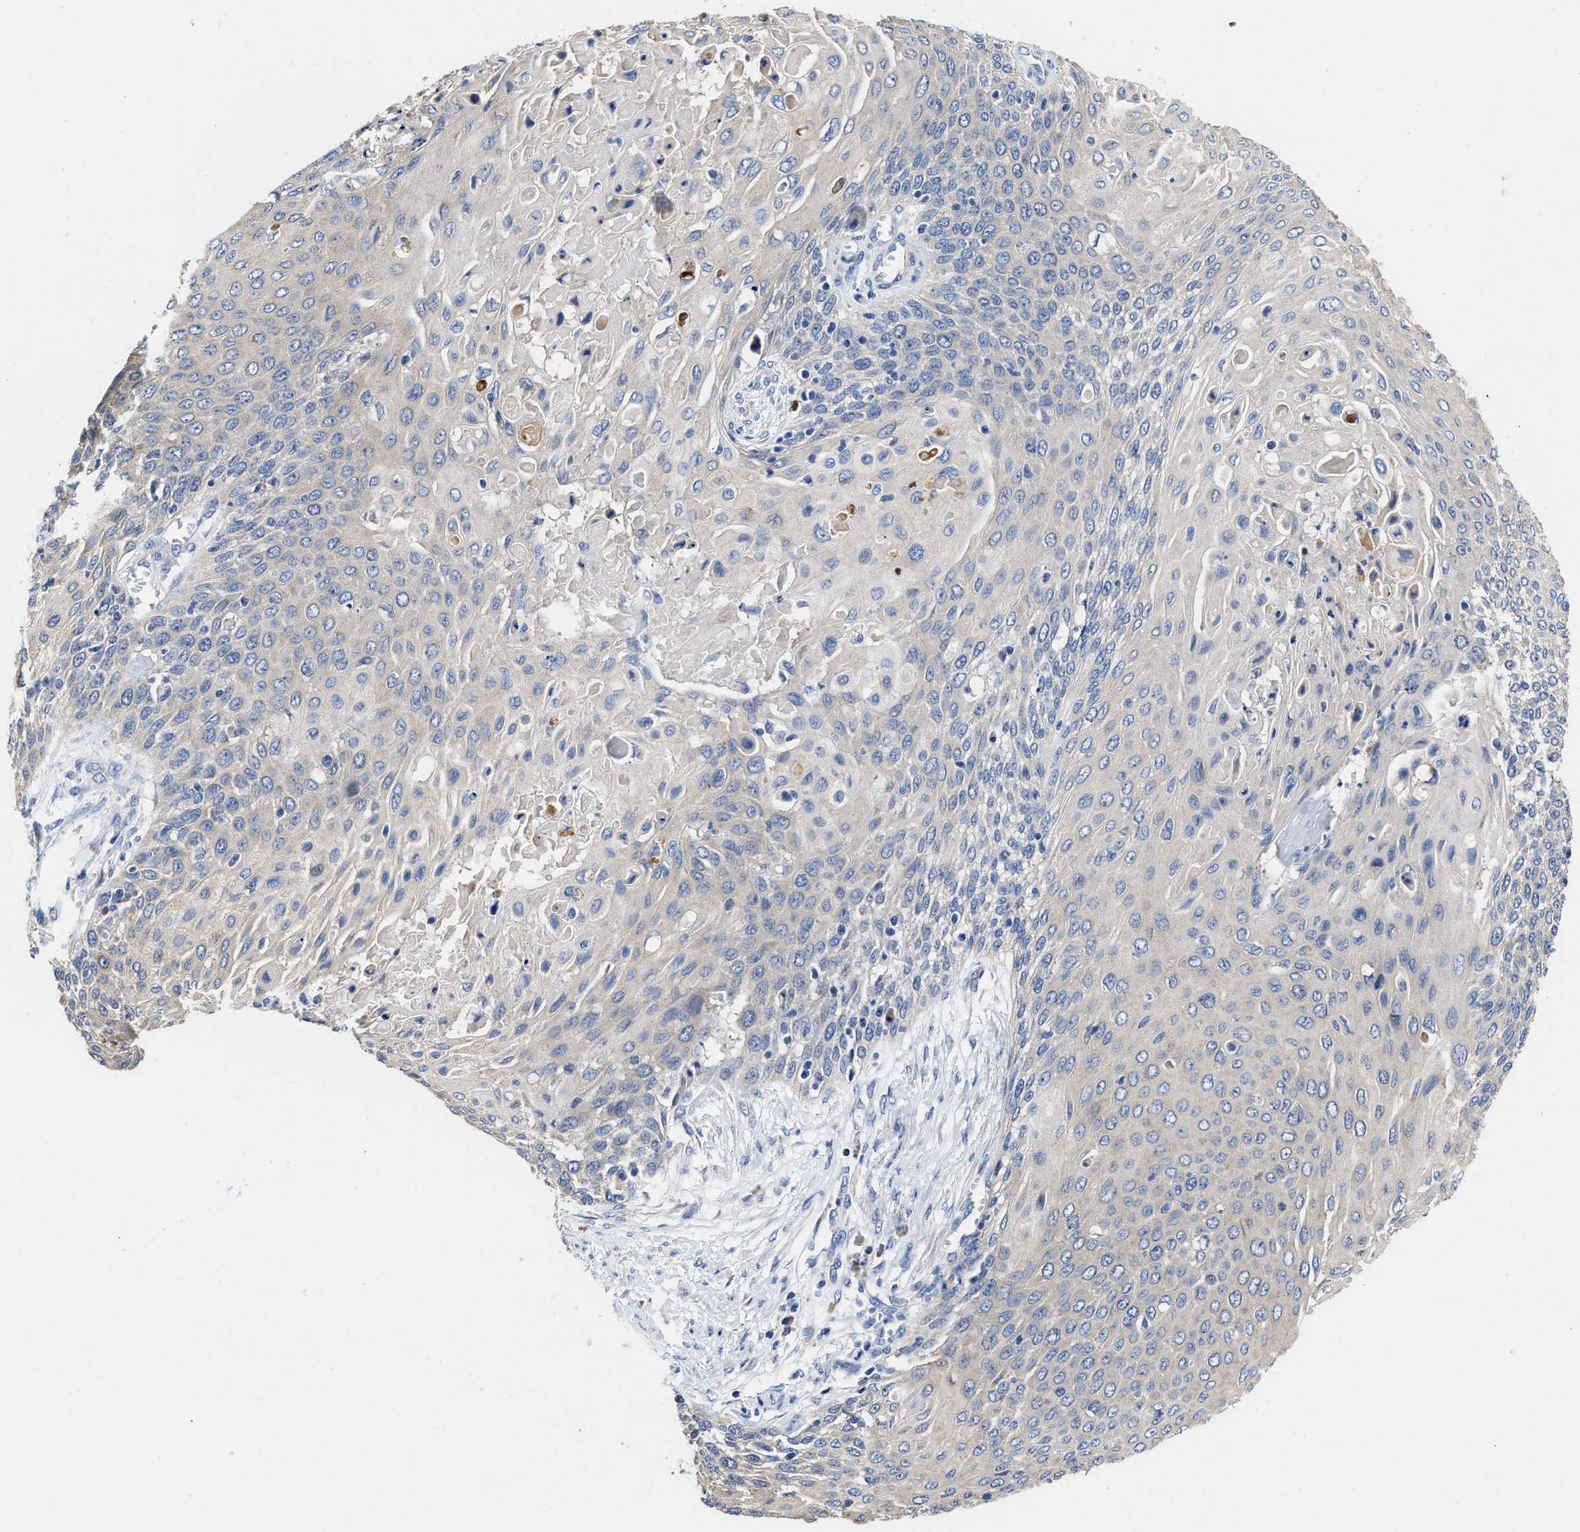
{"staining": {"intensity": "negative", "quantity": "none", "location": "none"}, "tissue": "cervical cancer", "cell_type": "Tumor cells", "image_type": "cancer", "snomed": [{"axis": "morphology", "description": "Squamous cell carcinoma, NOS"}, {"axis": "topography", "description": "Cervix"}], "caption": "An image of cervical squamous cell carcinoma stained for a protein exhibits no brown staining in tumor cells. (DAB immunohistochemistry visualized using brightfield microscopy, high magnification).", "gene": "HOOK1", "patient": {"sex": "female", "age": 39}}